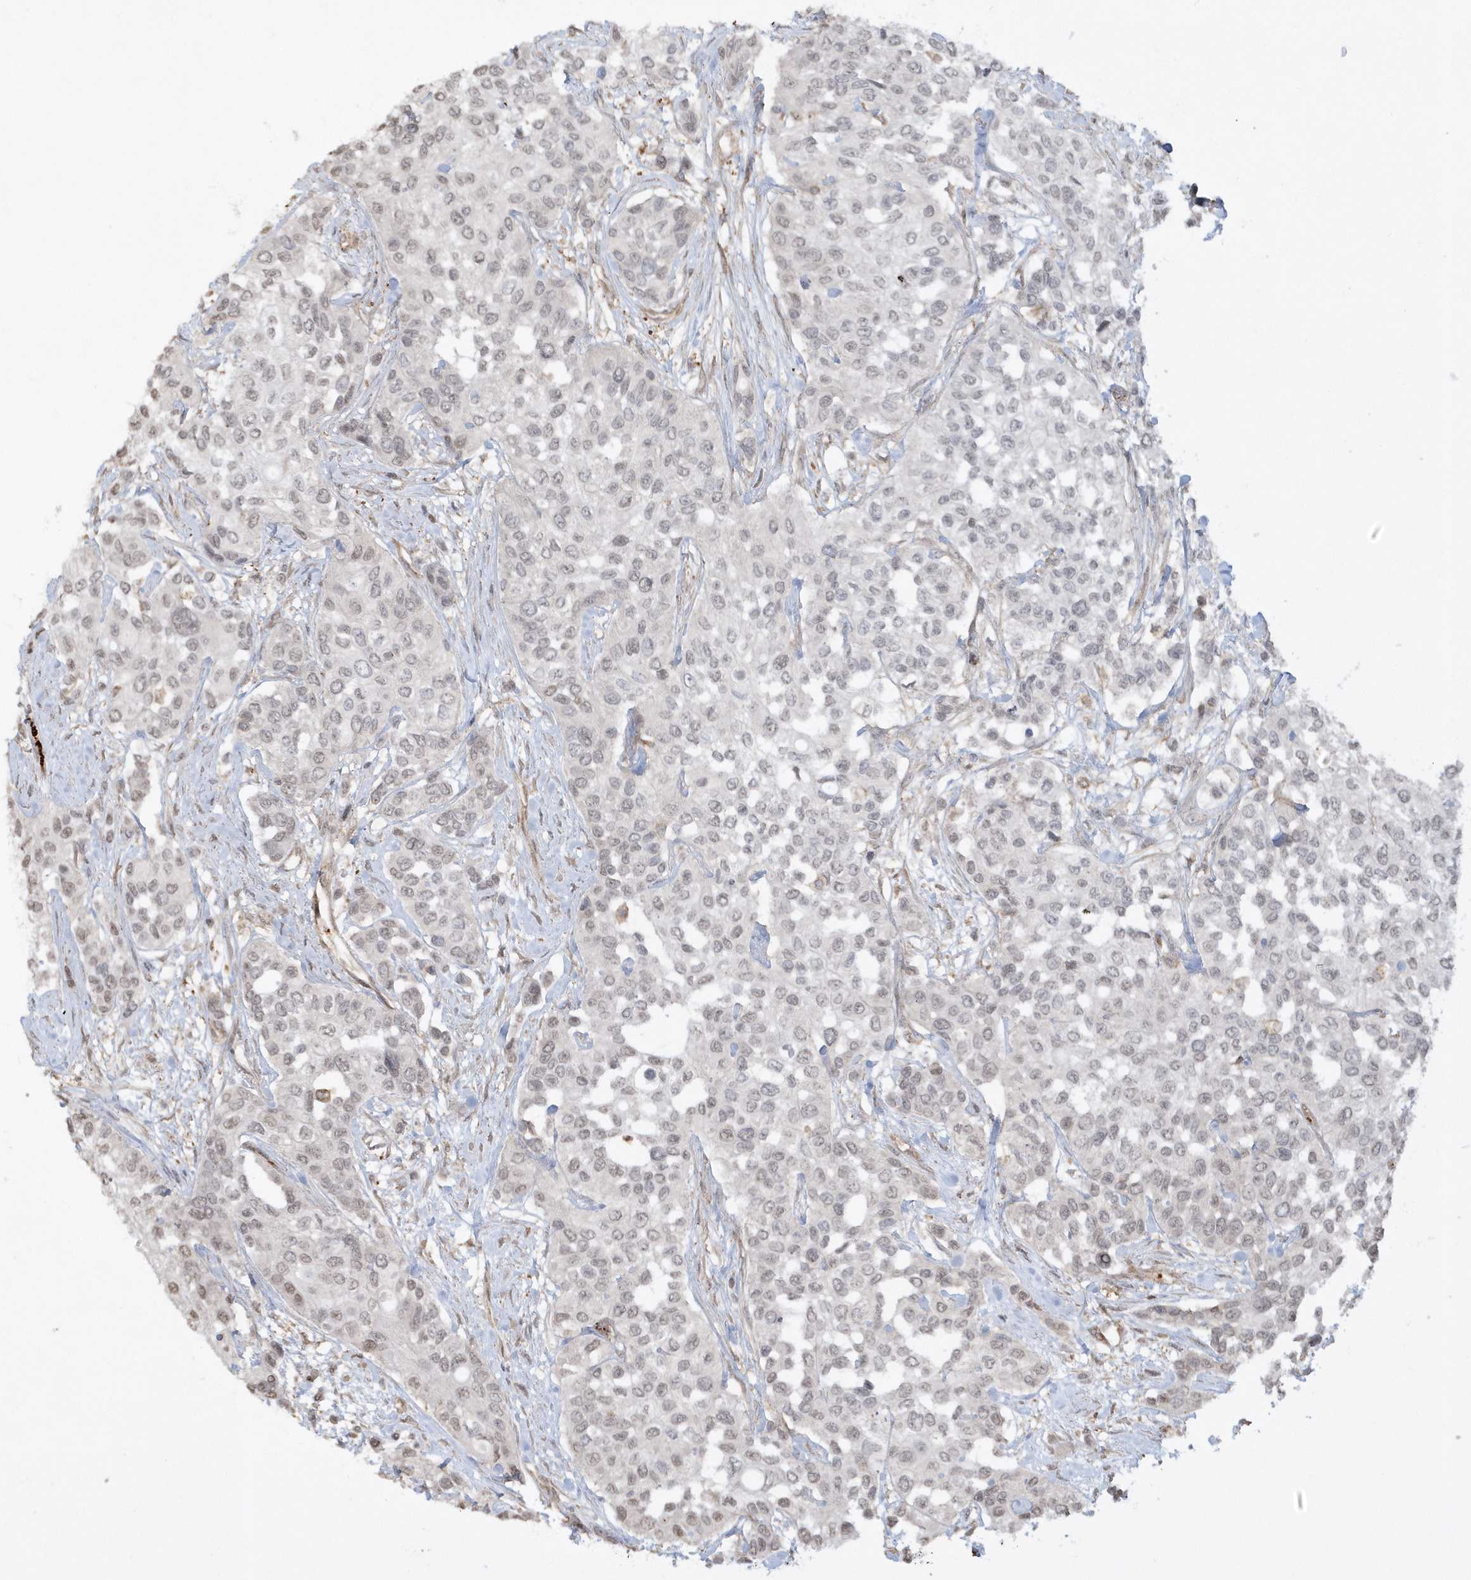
{"staining": {"intensity": "weak", "quantity": "<25%", "location": "nuclear"}, "tissue": "urothelial cancer", "cell_type": "Tumor cells", "image_type": "cancer", "snomed": [{"axis": "morphology", "description": "Normal tissue, NOS"}, {"axis": "morphology", "description": "Urothelial carcinoma, High grade"}, {"axis": "topography", "description": "Vascular tissue"}, {"axis": "topography", "description": "Urinary bladder"}], "caption": "IHC micrograph of human urothelial cancer stained for a protein (brown), which reveals no positivity in tumor cells.", "gene": "BSN", "patient": {"sex": "female", "age": 56}}